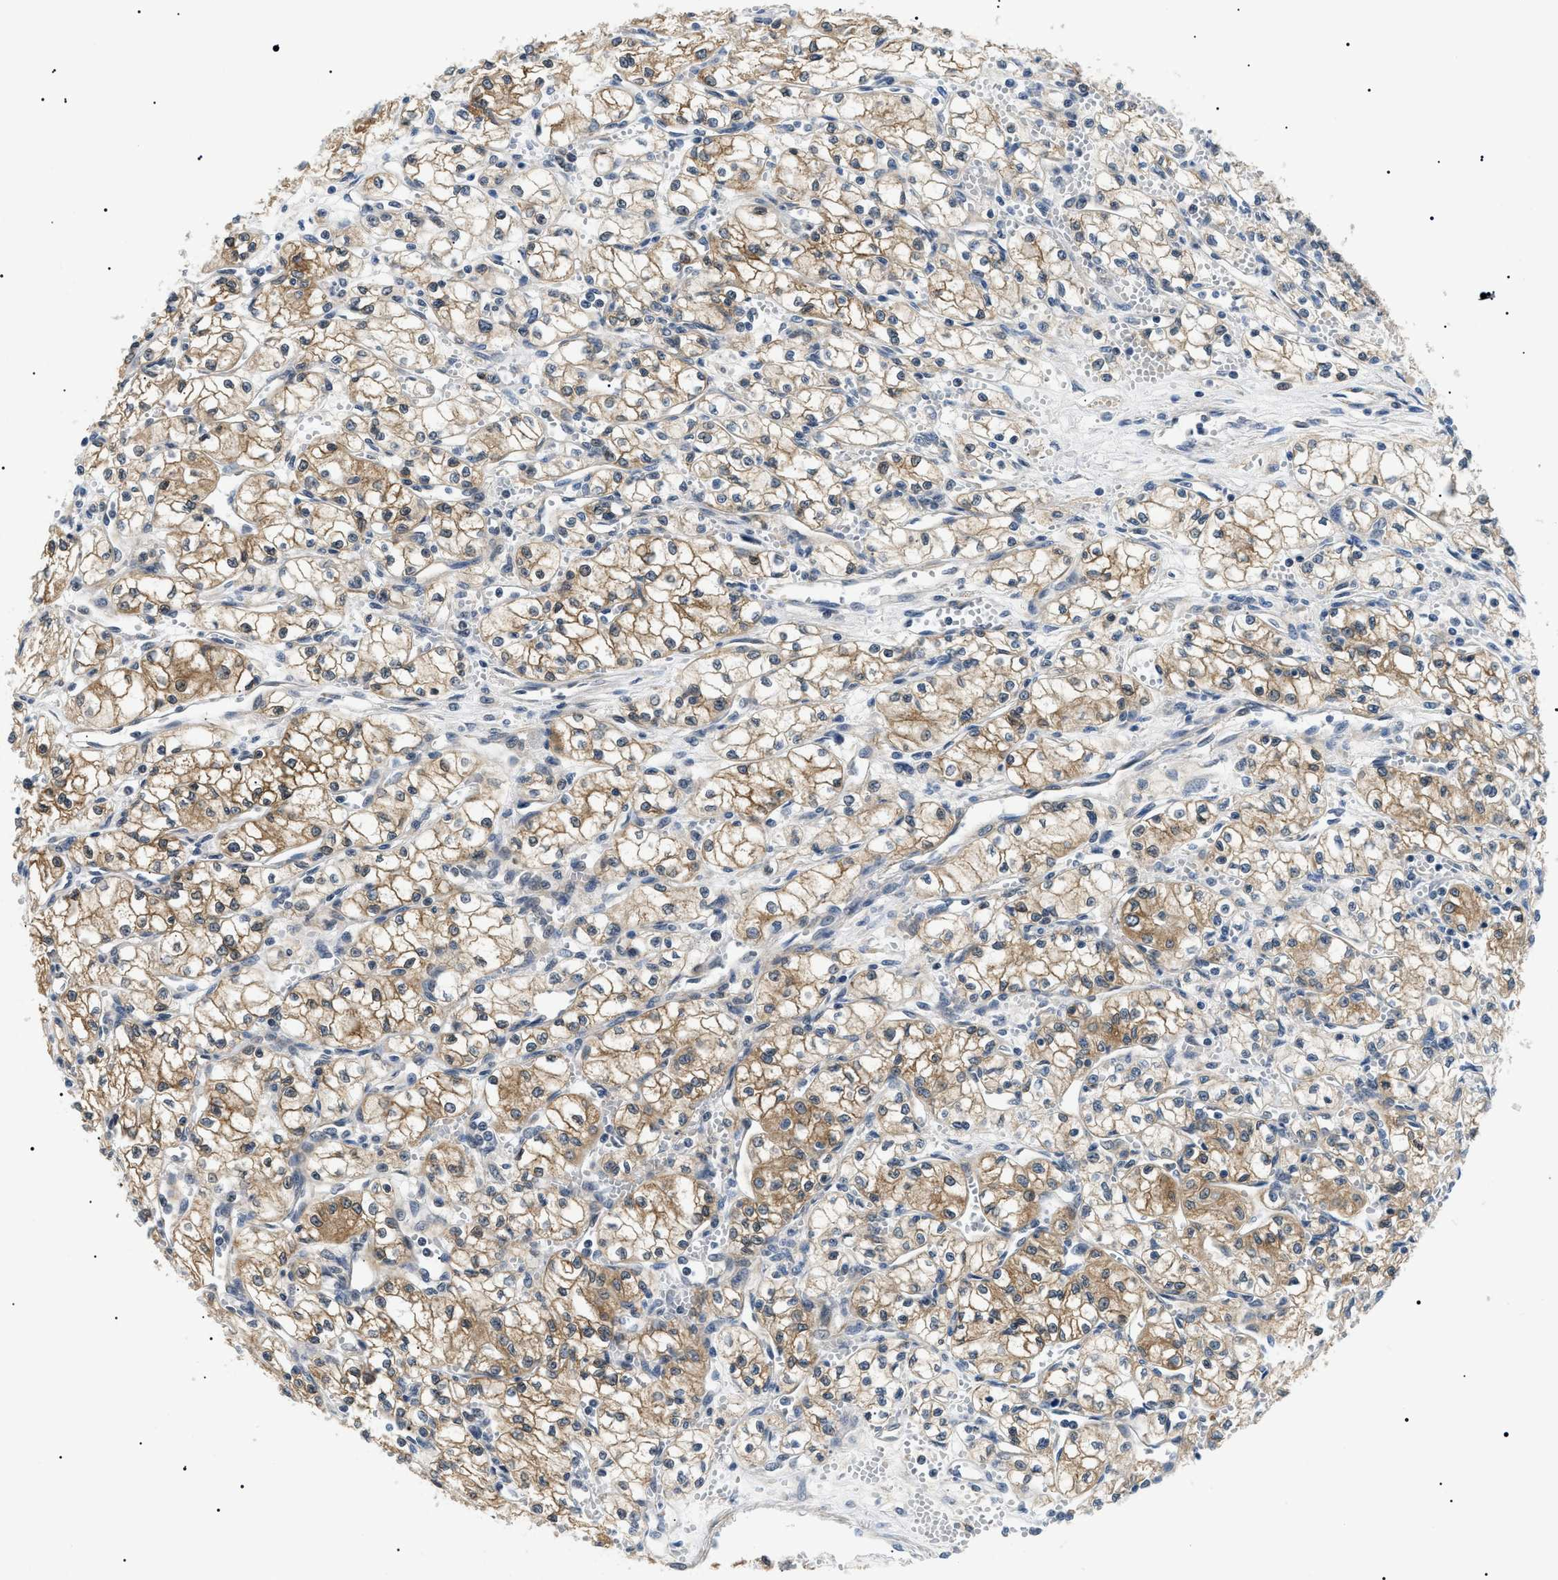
{"staining": {"intensity": "moderate", "quantity": ">75%", "location": "cytoplasmic/membranous,nuclear"}, "tissue": "renal cancer", "cell_type": "Tumor cells", "image_type": "cancer", "snomed": [{"axis": "morphology", "description": "Normal tissue, NOS"}, {"axis": "morphology", "description": "Adenocarcinoma, NOS"}, {"axis": "topography", "description": "Kidney"}], "caption": "Protein staining displays moderate cytoplasmic/membranous and nuclear staining in about >75% of tumor cells in renal adenocarcinoma.", "gene": "RBM15", "patient": {"sex": "male", "age": 59}}